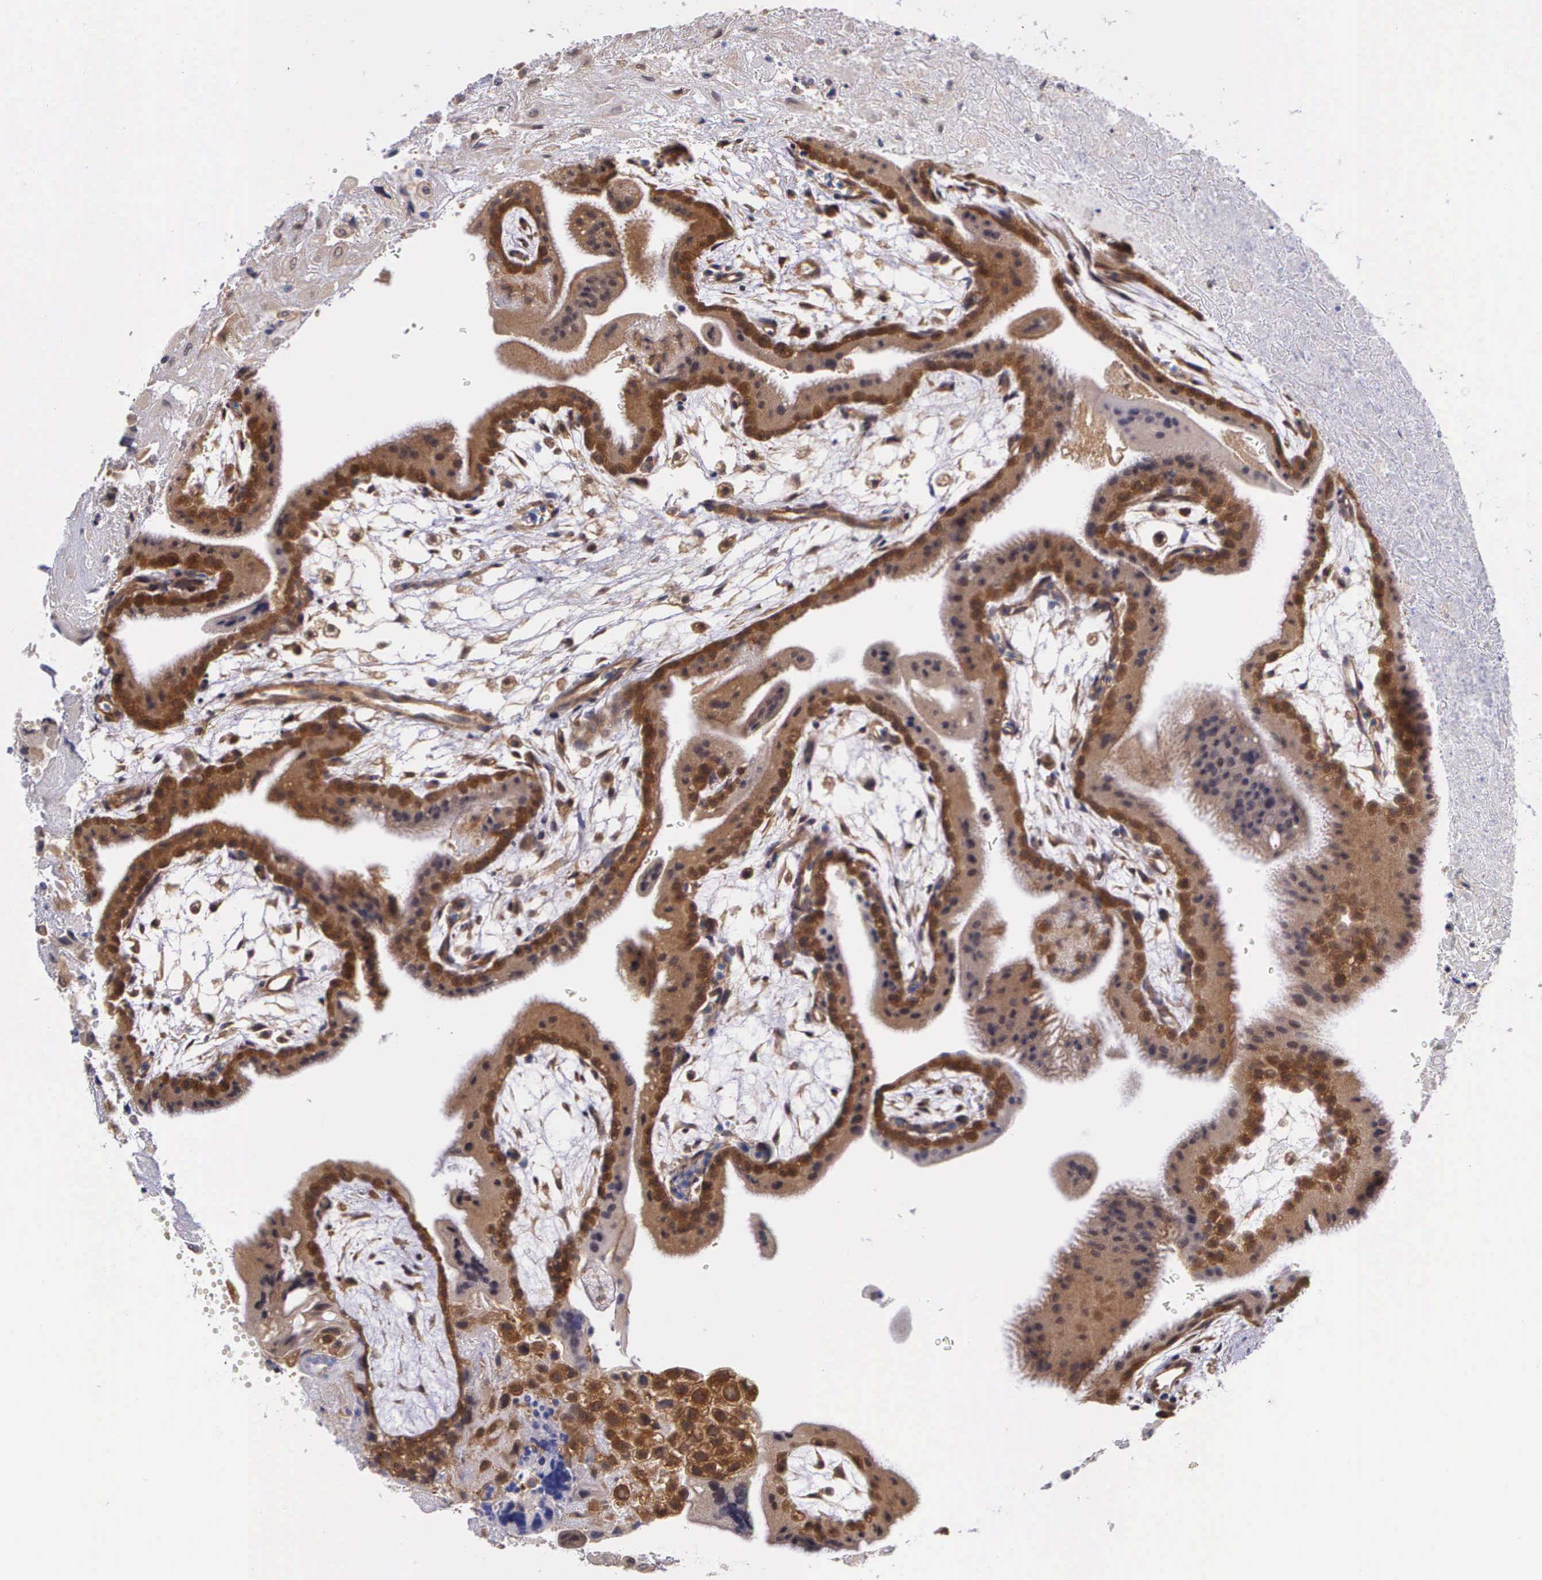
{"staining": {"intensity": "strong", "quantity": ">75%", "location": "cytoplasmic/membranous"}, "tissue": "placenta", "cell_type": "Decidual cells", "image_type": "normal", "snomed": [{"axis": "morphology", "description": "Normal tissue, NOS"}, {"axis": "topography", "description": "Placenta"}], "caption": "Immunohistochemical staining of unremarkable placenta exhibits strong cytoplasmic/membranous protein staining in approximately >75% of decidual cells.", "gene": "IGBP1P2", "patient": {"sex": "female", "age": 35}}